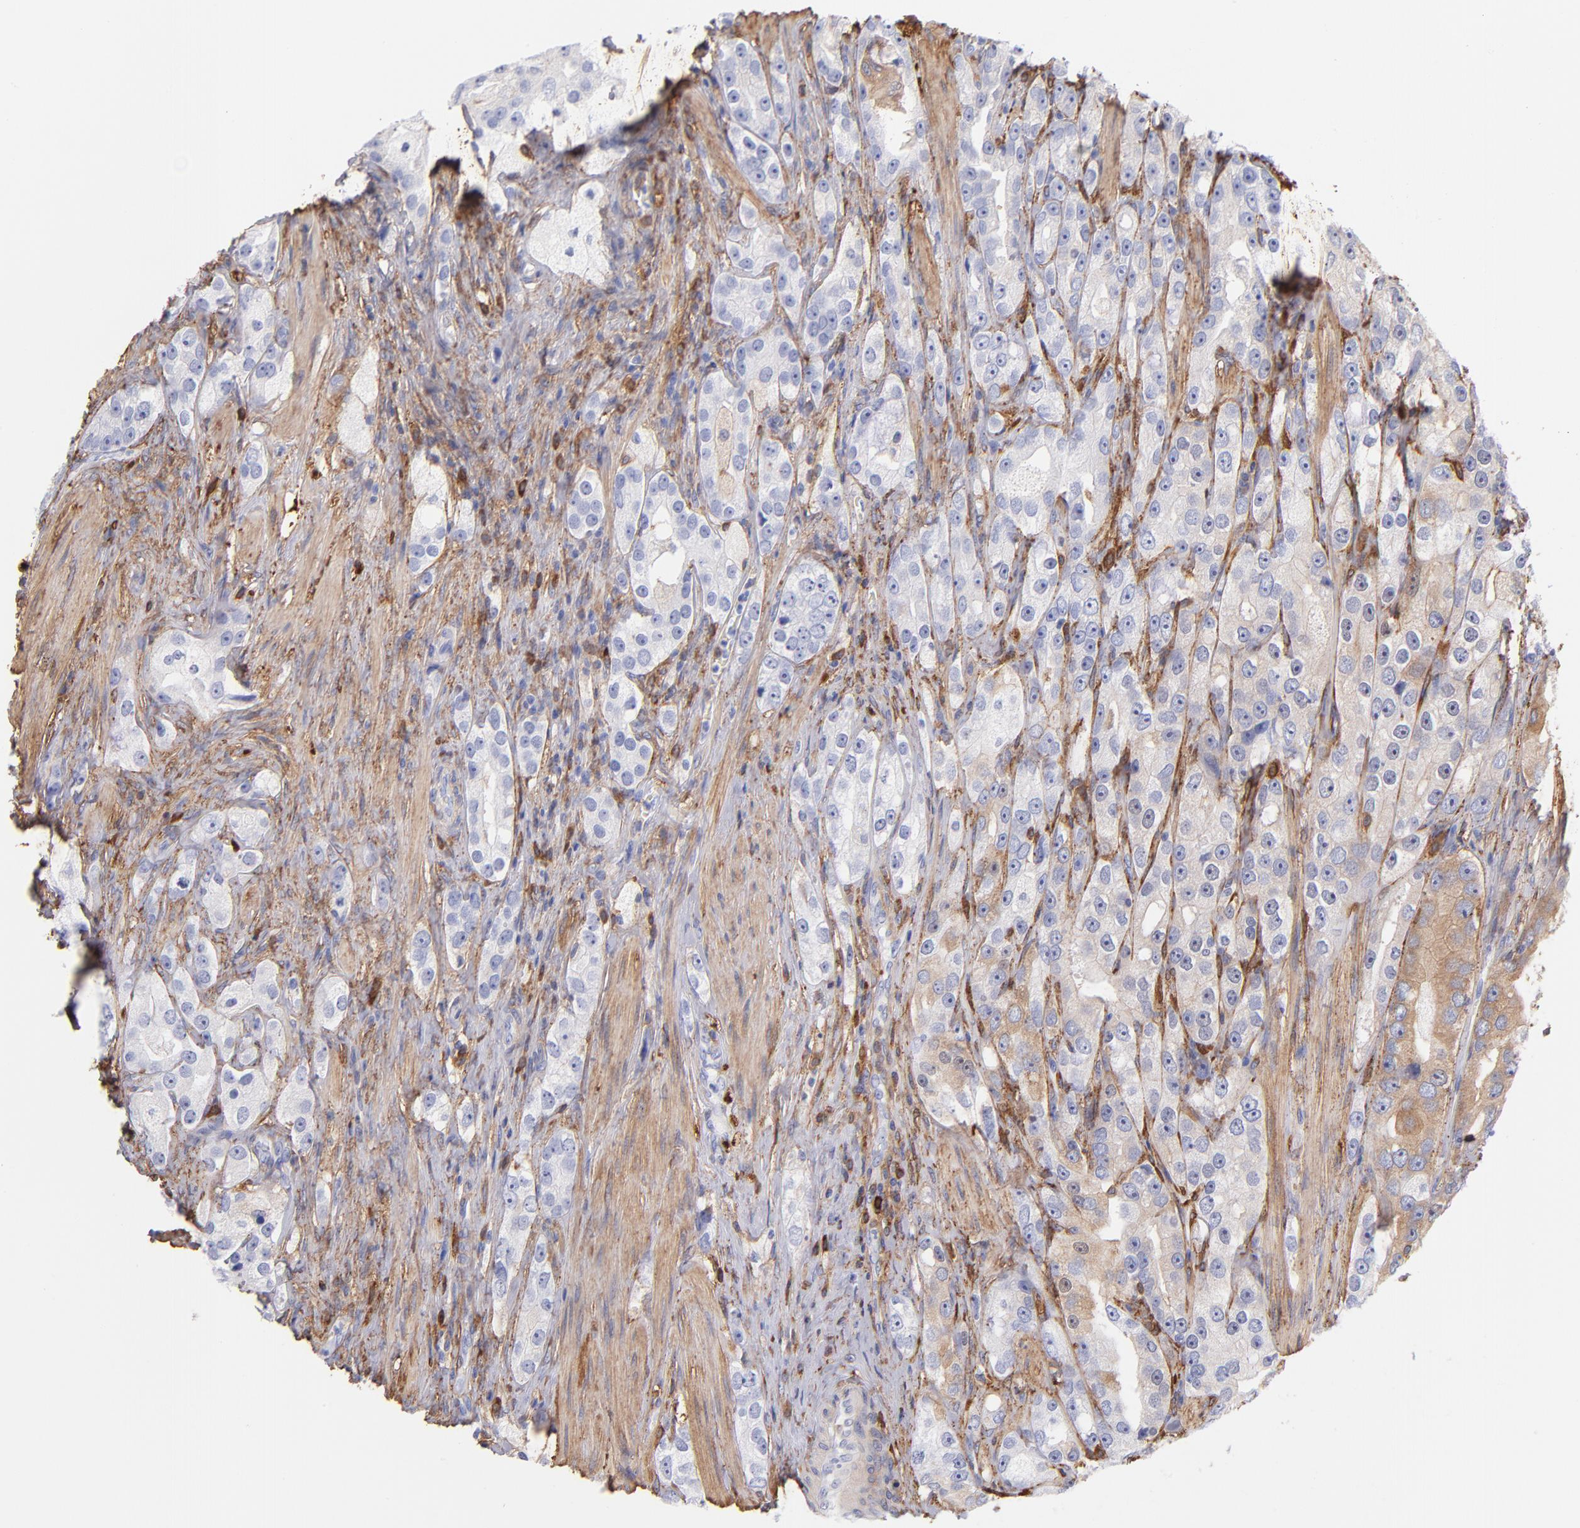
{"staining": {"intensity": "moderate", "quantity": "<25%", "location": "cytoplasmic/membranous"}, "tissue": "prostate cancer", "cell_type": "Tumor cells", "image_type": "cancer", "snomed": [{"axis": "morphology", "description": "Adenocarcinoma, High grade"}, {"axis": "topography", "description": "Prostate"}], "caption": "Protein staining of prostate cancer (high-grade adenocarcinoma) tissue exhibits moderate cytoplasmic/membranous expression in about <25% of tumor cells.", "gene": "PRKCA", "patient": {"sex": "male", "age": 63}}